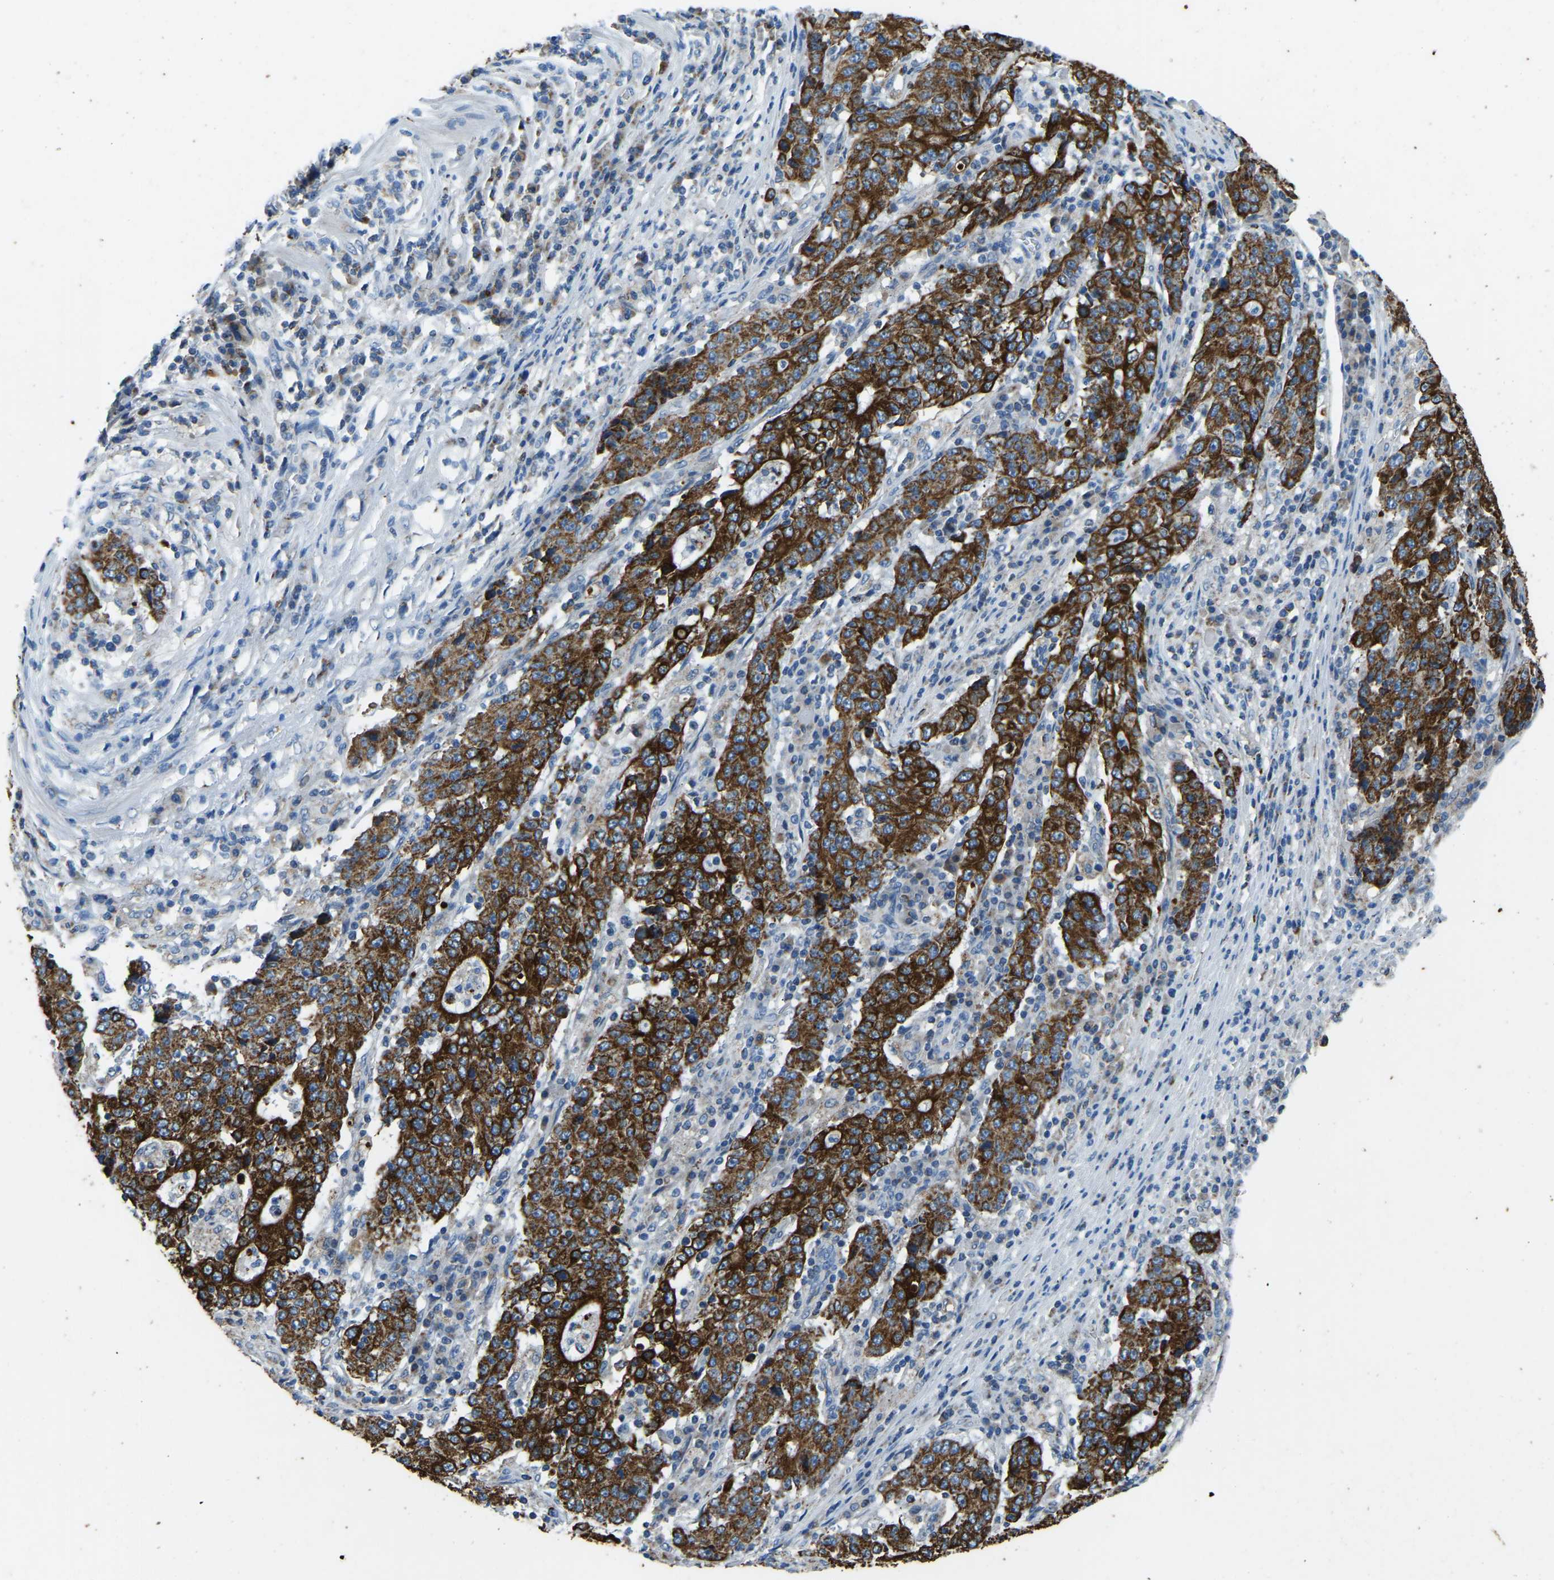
{"staining": {"intensity": "strong", "quantity": ">75%", "location": "cytoplasmic/membranous"}, "tissue": "stomach cancer", "cell_type": "Tumor cells", "image_type": "cancer", "snomed": [{"axis": "morphology", "description": "Adenocarcinoma, NOS"}, {"axis": "topography", "description": "Stomach"}], "caption": "Immunohistochemistry histopathology image of human stomach cancer (adenocarcinoma) stained for a protein (brown), which displays high levels of strong cytoplasmic/membranous staining in approximately >75% of tumor cells.", "gene": "ZNF200", "patient": {"sex": "male", "age": 59}}